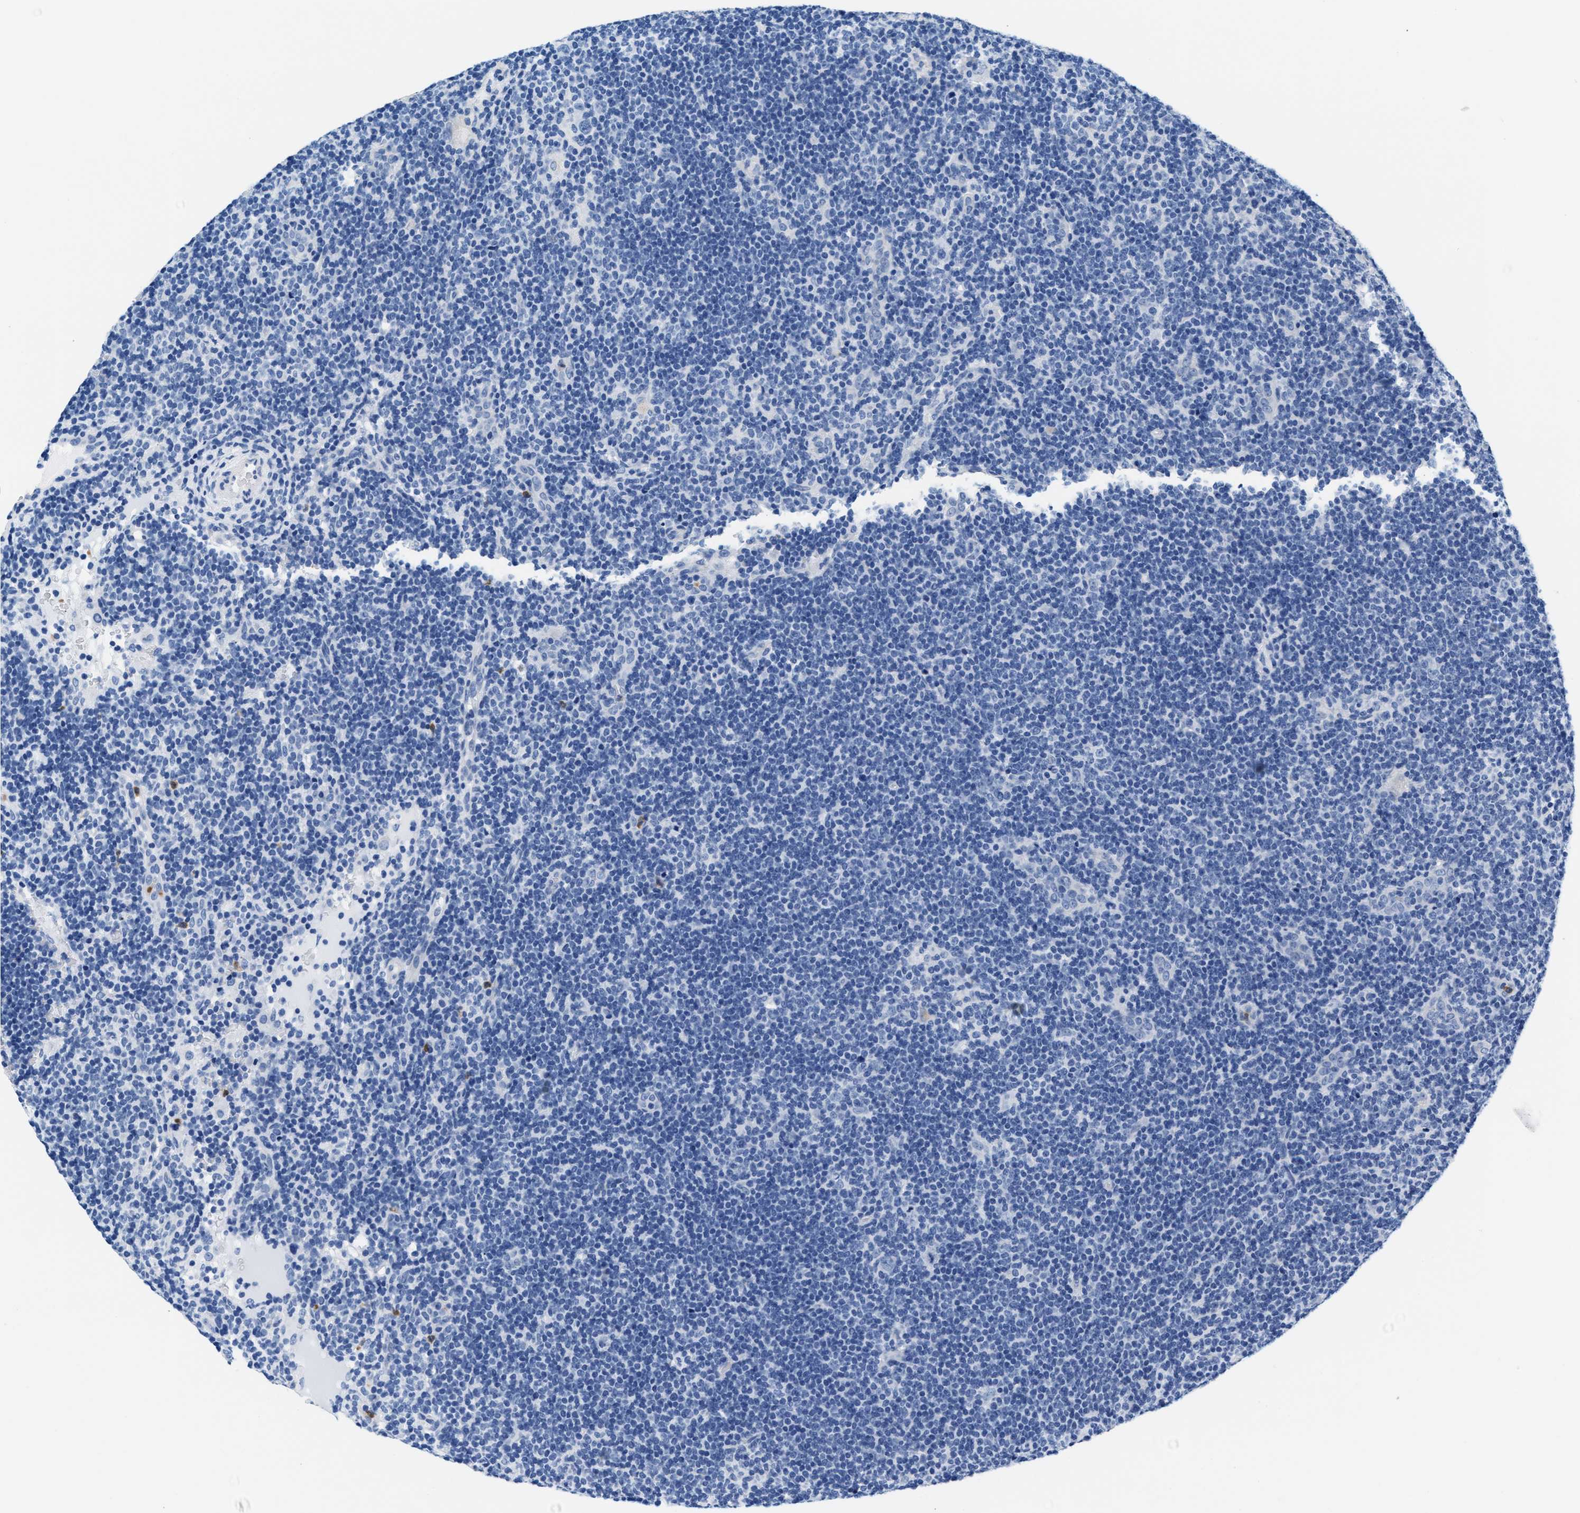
{"staining": {"intensity": "negative", "quantity": "none", "location": "none"}, "tissue": "lymphoma", "cell_type": "Tumor cells", "image_type": "cancer", "snomed": [{"axis": "morphology", "description": "Hodgkin's disease, NOS"}, {"axis": "topography", "description": "Lymph node"}], "caption": "Tumor cells show no significant positivity in Hodgkin's disease. (DAB immunohistochemistry (IHC) visualized using brightfield microscopy, high magnification).", "gene": "MMP8", "patient": {"sex": "female", "age": 57}}